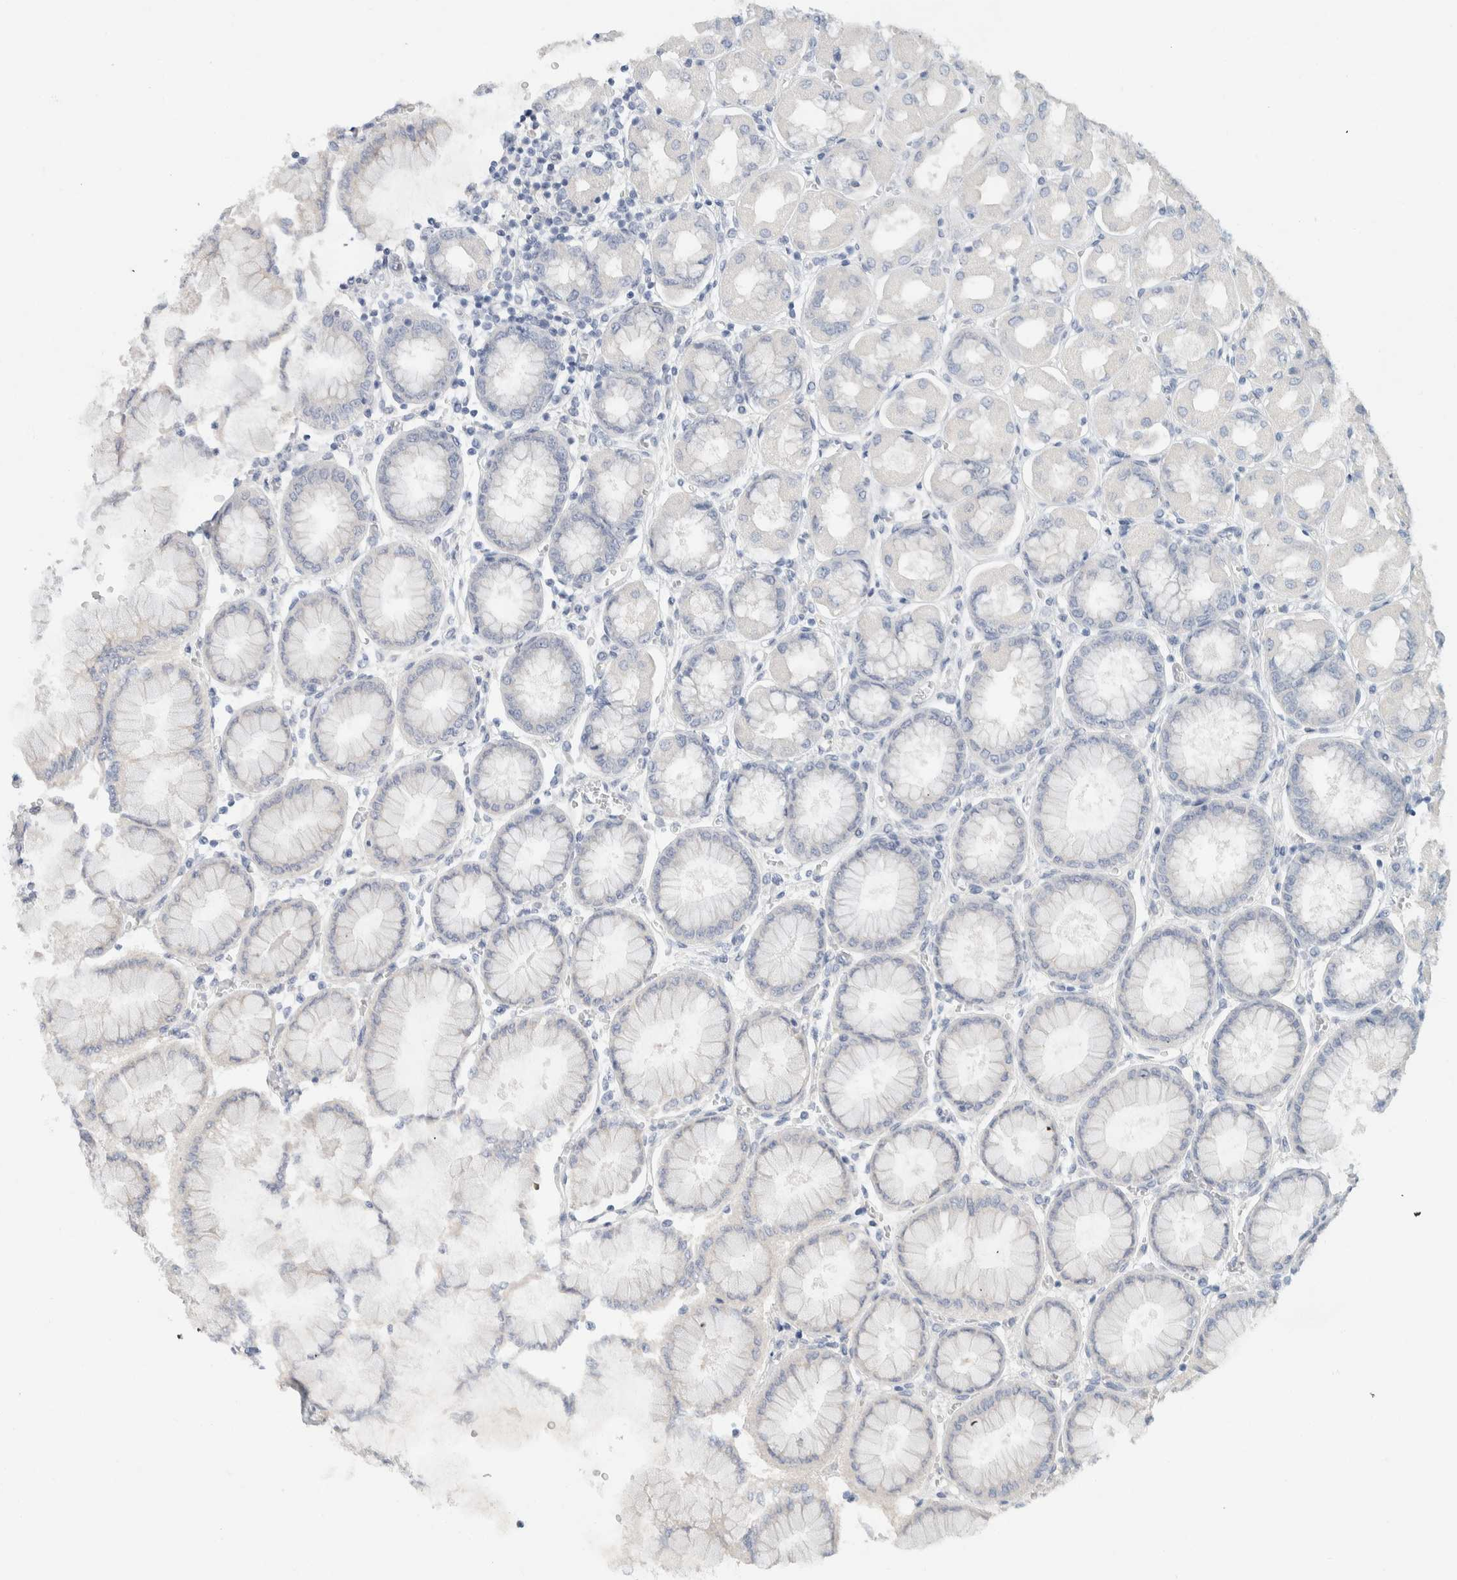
{"staining": {"intensity": "negative", "quantity": "none", "location": "none"}, "tissue": "stomach", "cell_type": "Glandular cells", "image_type": "normal", "snomed": [{"axis": "morphology", "description": "Normal tissue, NOS"}, {"axis": "topography", "description": "Stomach, upper"}], "caption": "Glandular cells are negative for protein expression in normal human stomach. (Brightfield microscopy of DAB IHC at high magnification).", "gene": "ALOX12B", "patient": {"sex": "female", "age": 56}}